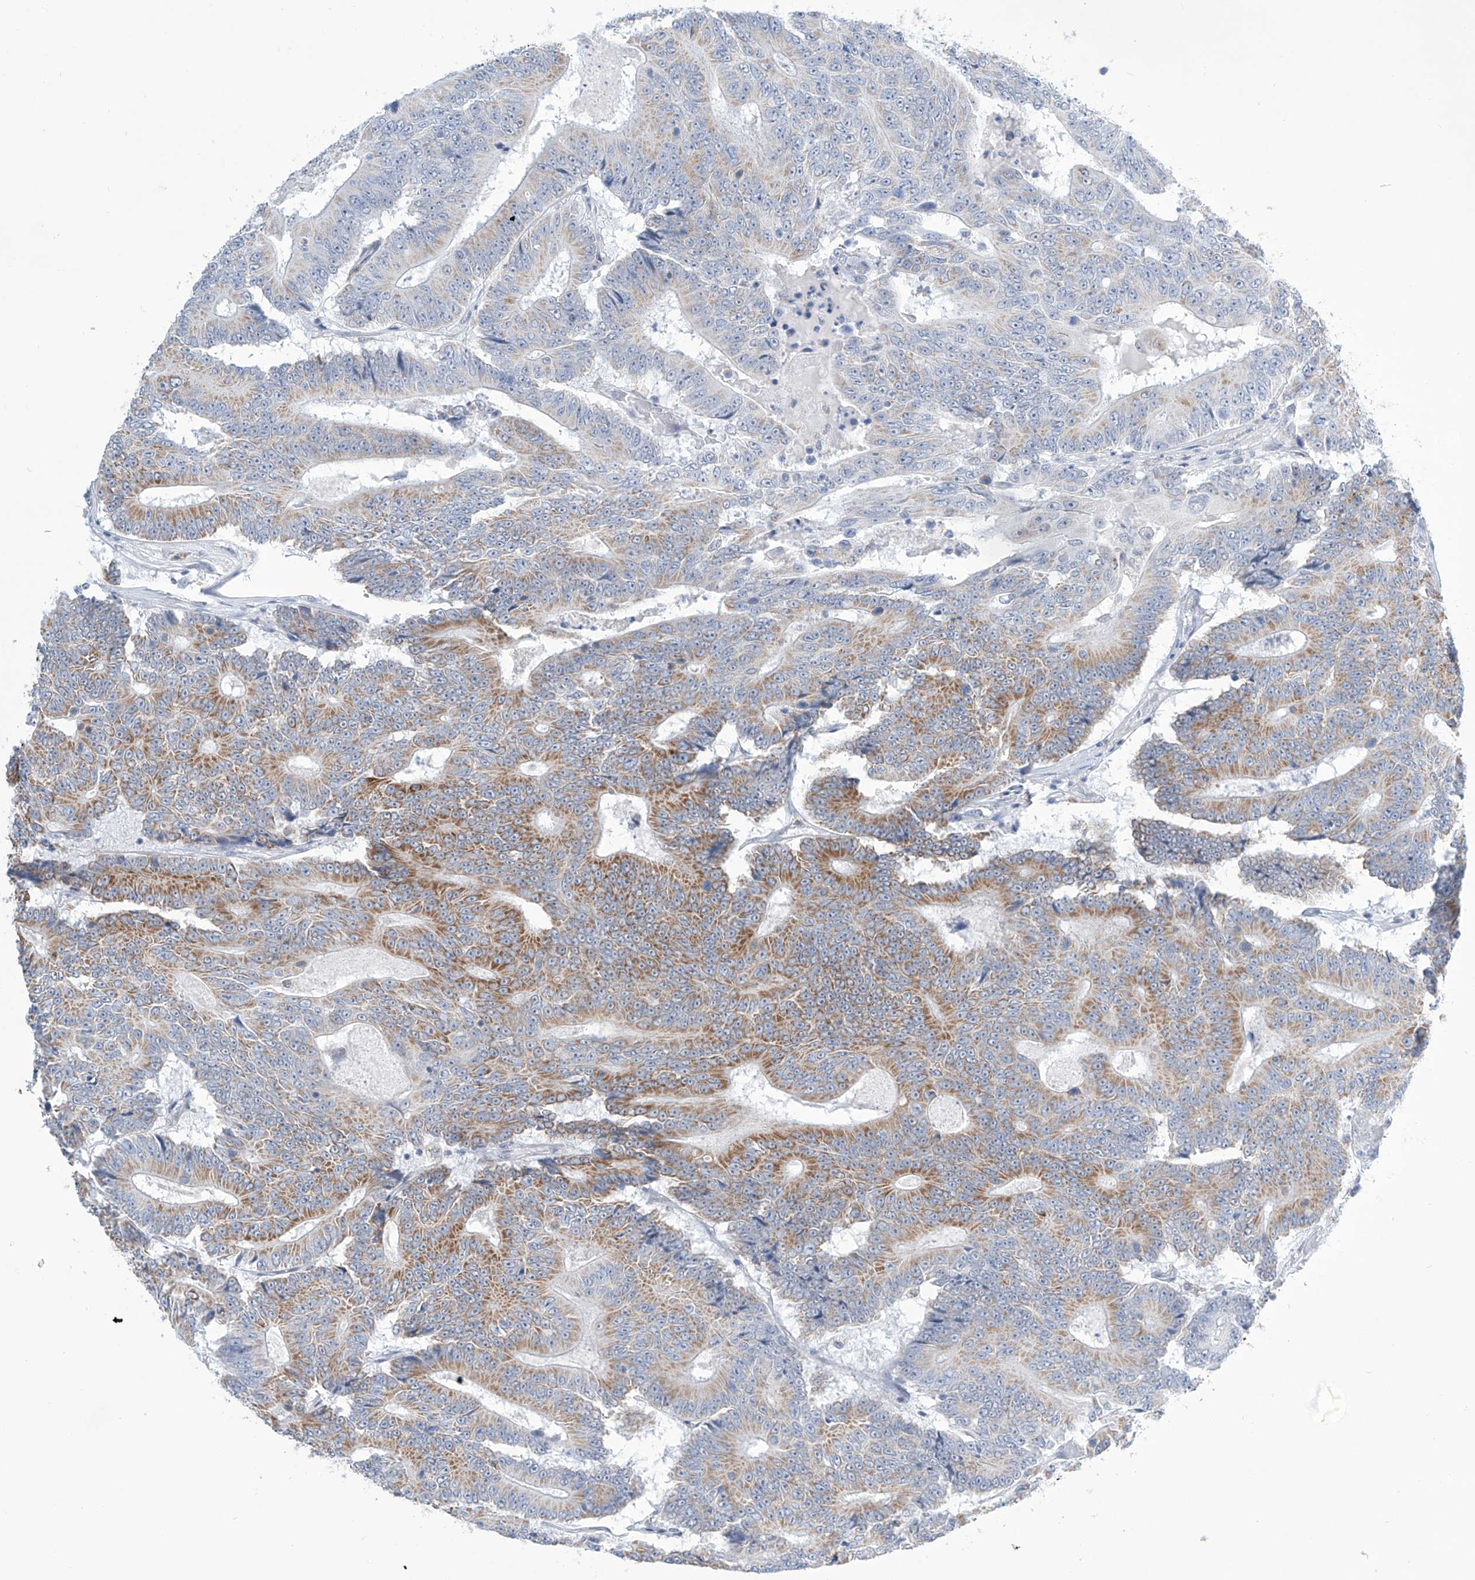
{"staining": {"intensity": "moderate", "quantity": "25%-75%", "location": "cytoplasmic/membranous"}, "tissue": "colorectal cancer", "cell_type": "Tumor cells", "image_type": "cancer", "snomed": [{"axis": "morphology", "description": "Adenocarcinoma, NOS"}, {"axis": "topography", "description": "Colon"}], "caption": "The histopathology image displays staining of adenocarcinoma (colorectal), revealing moderate cytoplasmic/membranous protein expression (brown color) within tumor cells.", "gene": "ALDH6A1", "patient": {"sex": "male", "age": 83}}